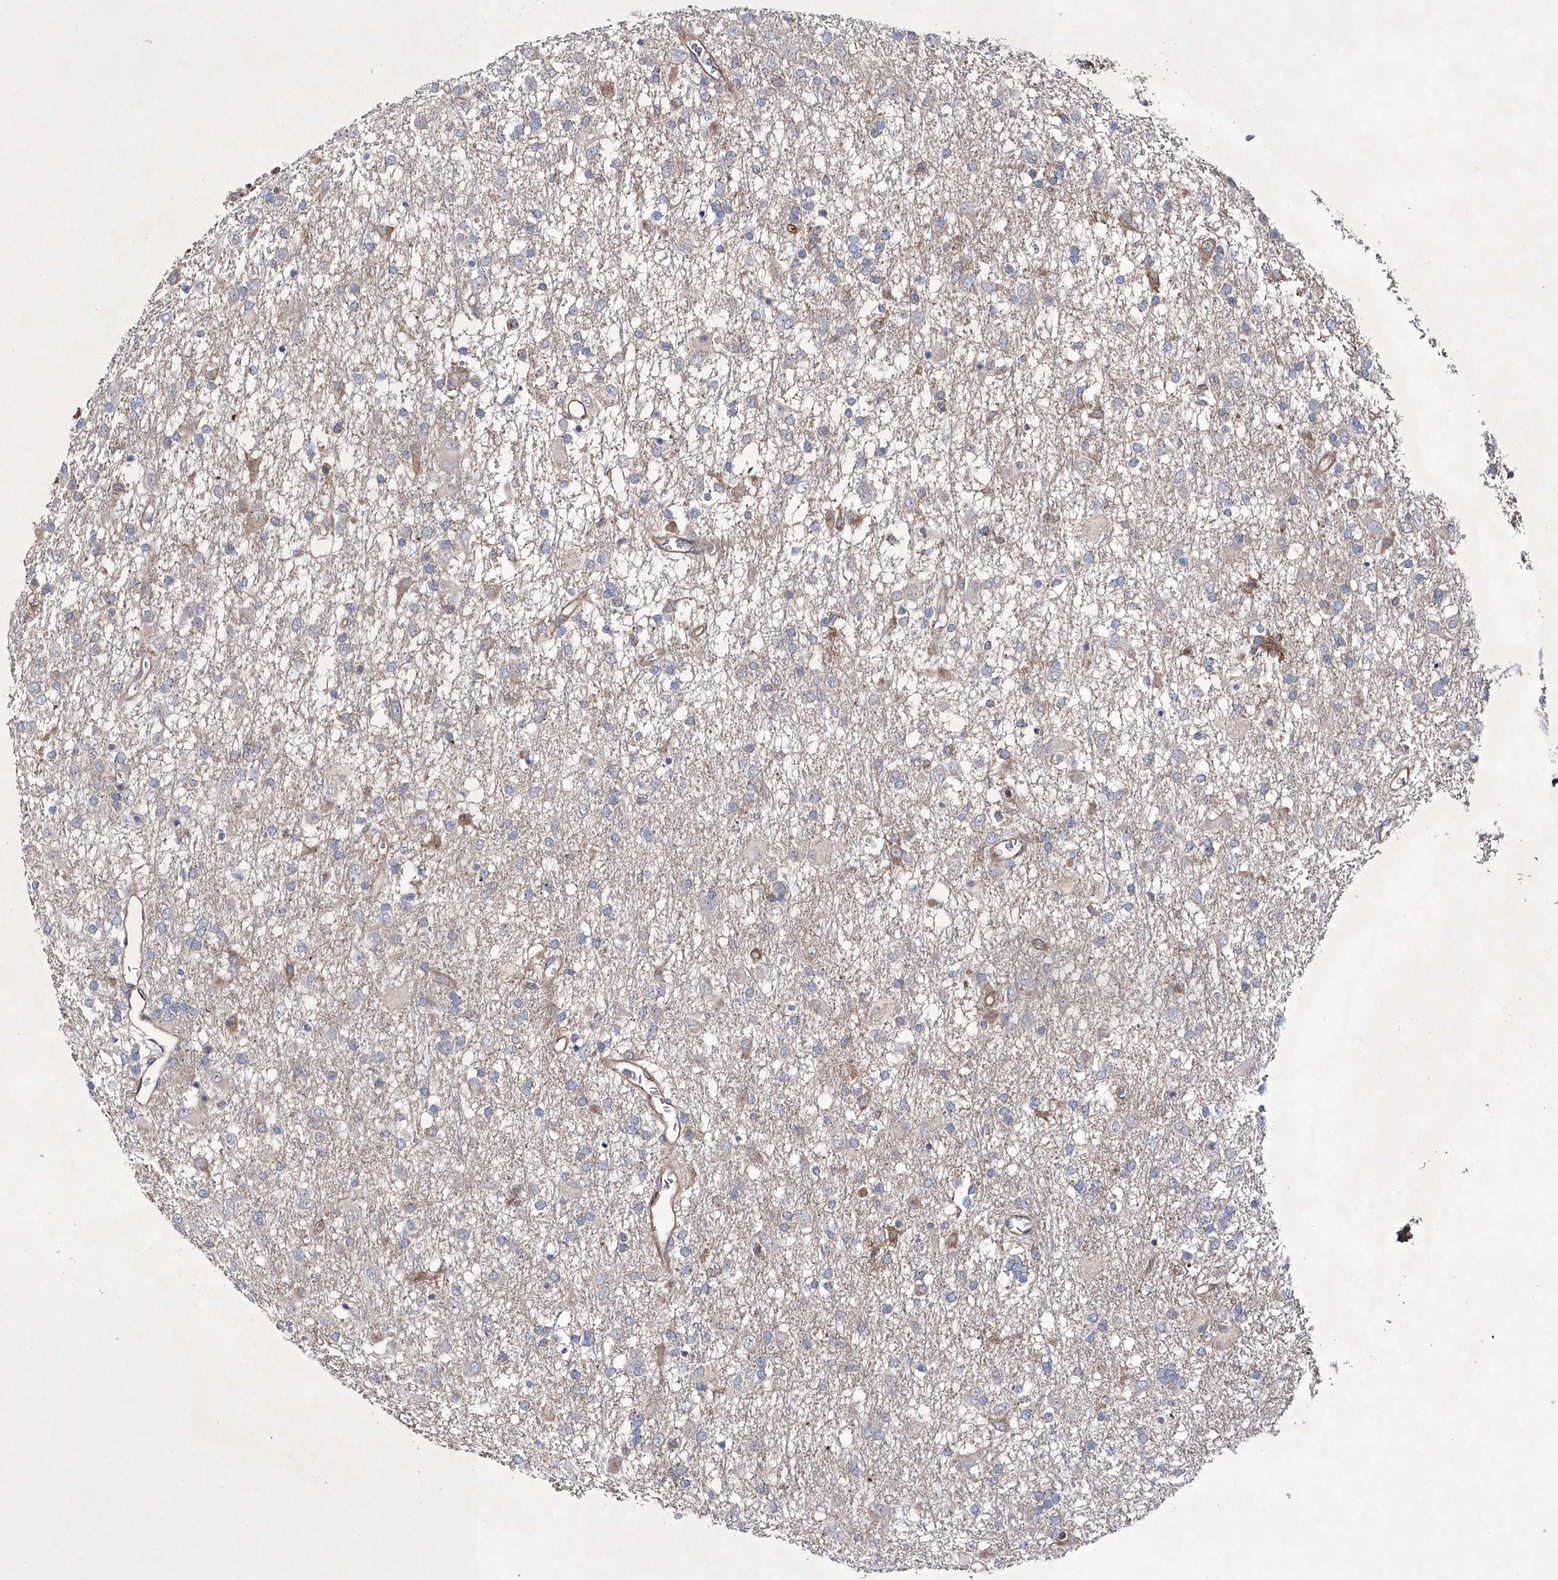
{"staining": {"intensity": "weak", "quantity": "<25%", "location": "cytoplasmic/membranous"}, "tissue": "glioma", "cell_type": "Tumor cells", "image_type": "cancer", "snomed": [{"axis": "morphology", "description": "Glioma, malignant, Low grade"}, {"axis": "topography", "description": "Brain"}], "caption": "Human glioma stained for a protein using IHC demonstrates no staining in tumor cells.", "gene": "DSPP", "patient": {"sex": "male", "age": 65}}